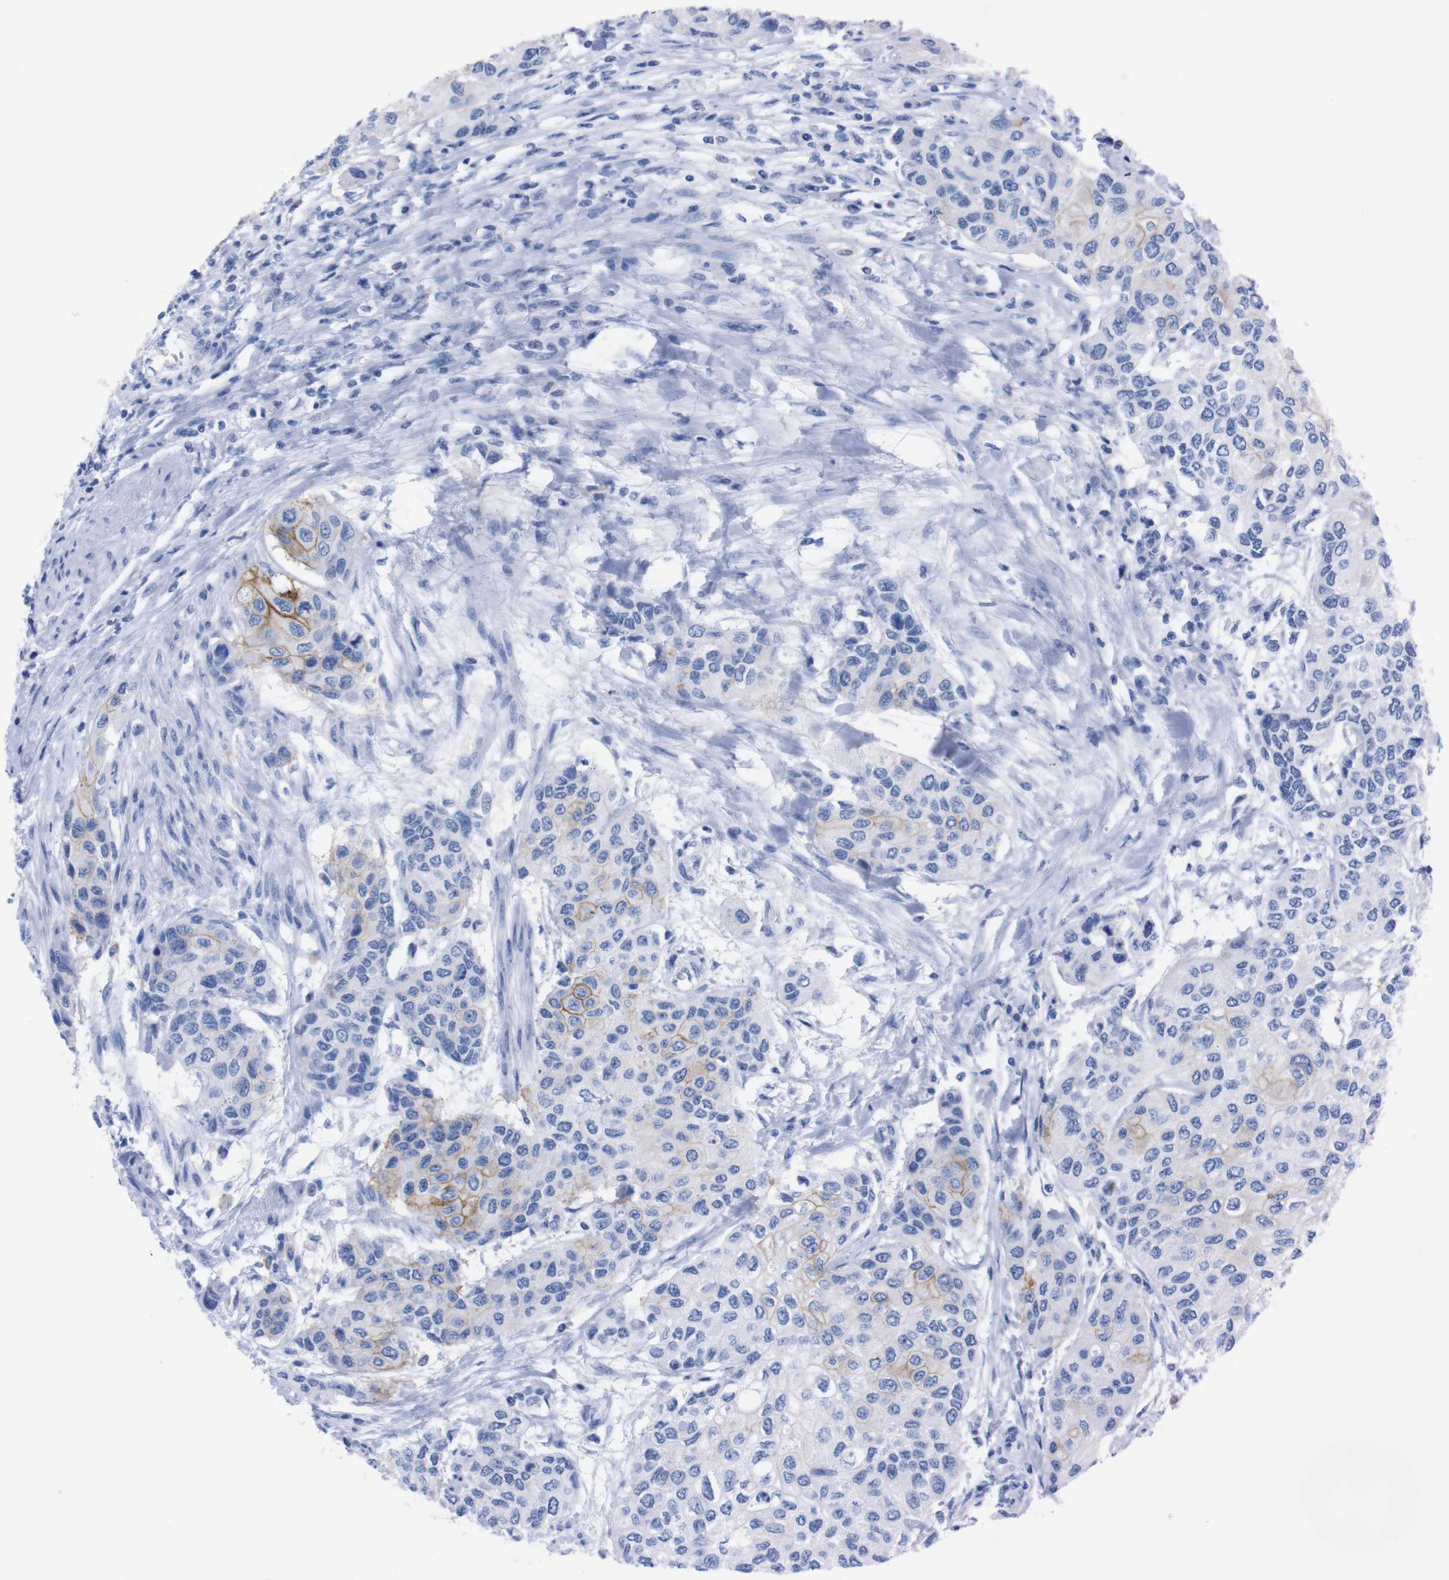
{"staining": {"intensity": "moderate", "quantity": "<25%", "location": "cytoplasmic/membranous"}, "tissue": "urothelial cancer", "cell_type": "Tumor cells", "image_type": "cancer", "snomed": [{"axis": "morphology", "description": "Urothelial carcinoma, High grade"}, {"axis": "topography", "description": "Urinary bladder"}], "caption": "Immunohistochemistry (IHC) (DAB) staining of human high-grade urothelial carcinoma displays moderate cytoplasmic/membranous protein staining in about <25% of tumor cells.", "gene": "TMEM243", "patient": {"sex": "female", "age": 56}}